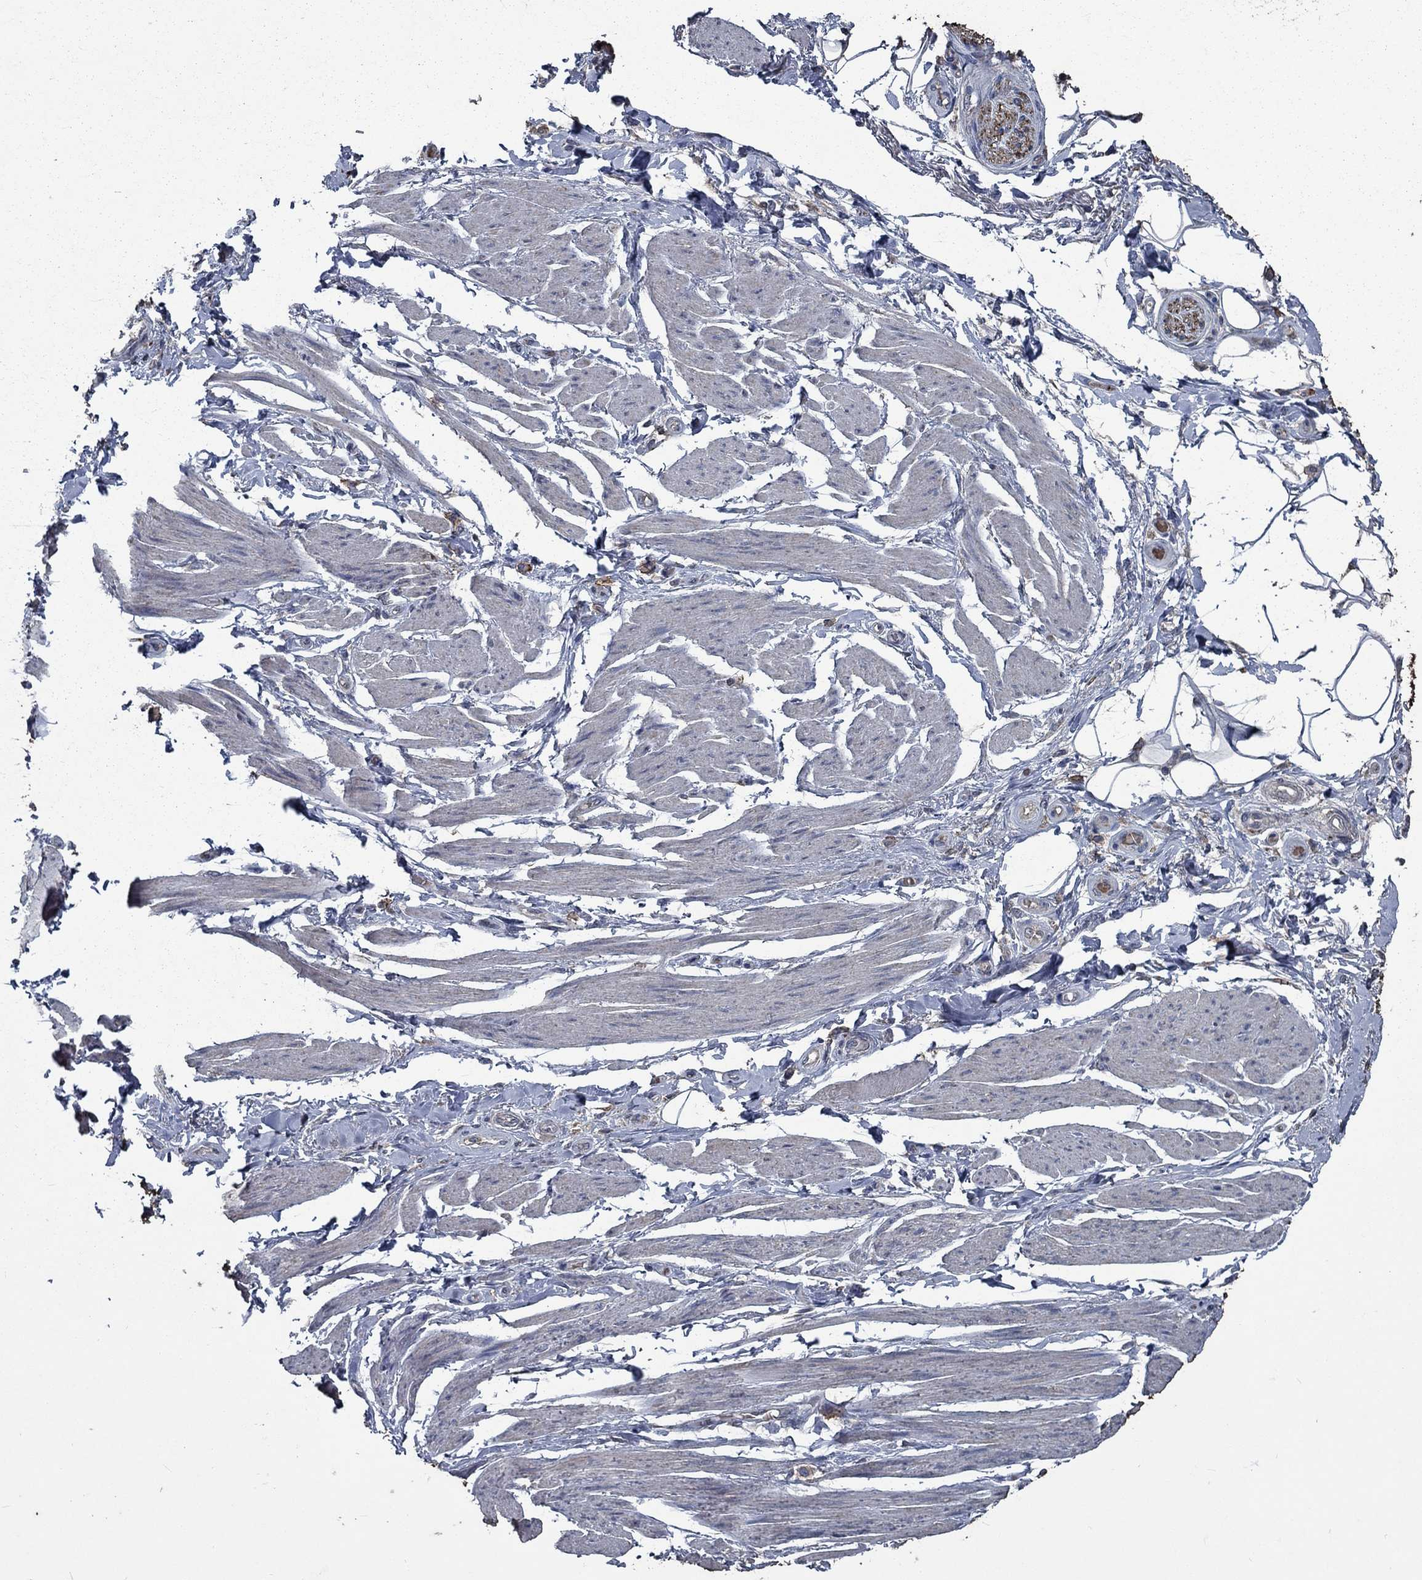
{"staining": {"intensity": "negative", "quantity": "none", "location": "none"}, "tissue": "adipose tissue", "cell_type": "Adipocytes", "image_type": "normal", "snomed": [{"axis": "morphology", "description": "Normal tissue, NOS"}, {"axis": "topography", "description": "Skeletal muscle"}, {"axis": "topography", "description": "Anal"}, {"axis": "topography", "description": "Peripheral nerve tissue"}], "caption": "DAB immunohistochemical staining of normal adipose tissue reveals no significant expression in adipocytes. (DAB (3,3'-diaminobenzidine) immunohistochemistry visualized using brightfield microscopy, high magnification).", "gene": "SLC44A1", "patient": {"sex": "male", "age": 53}}